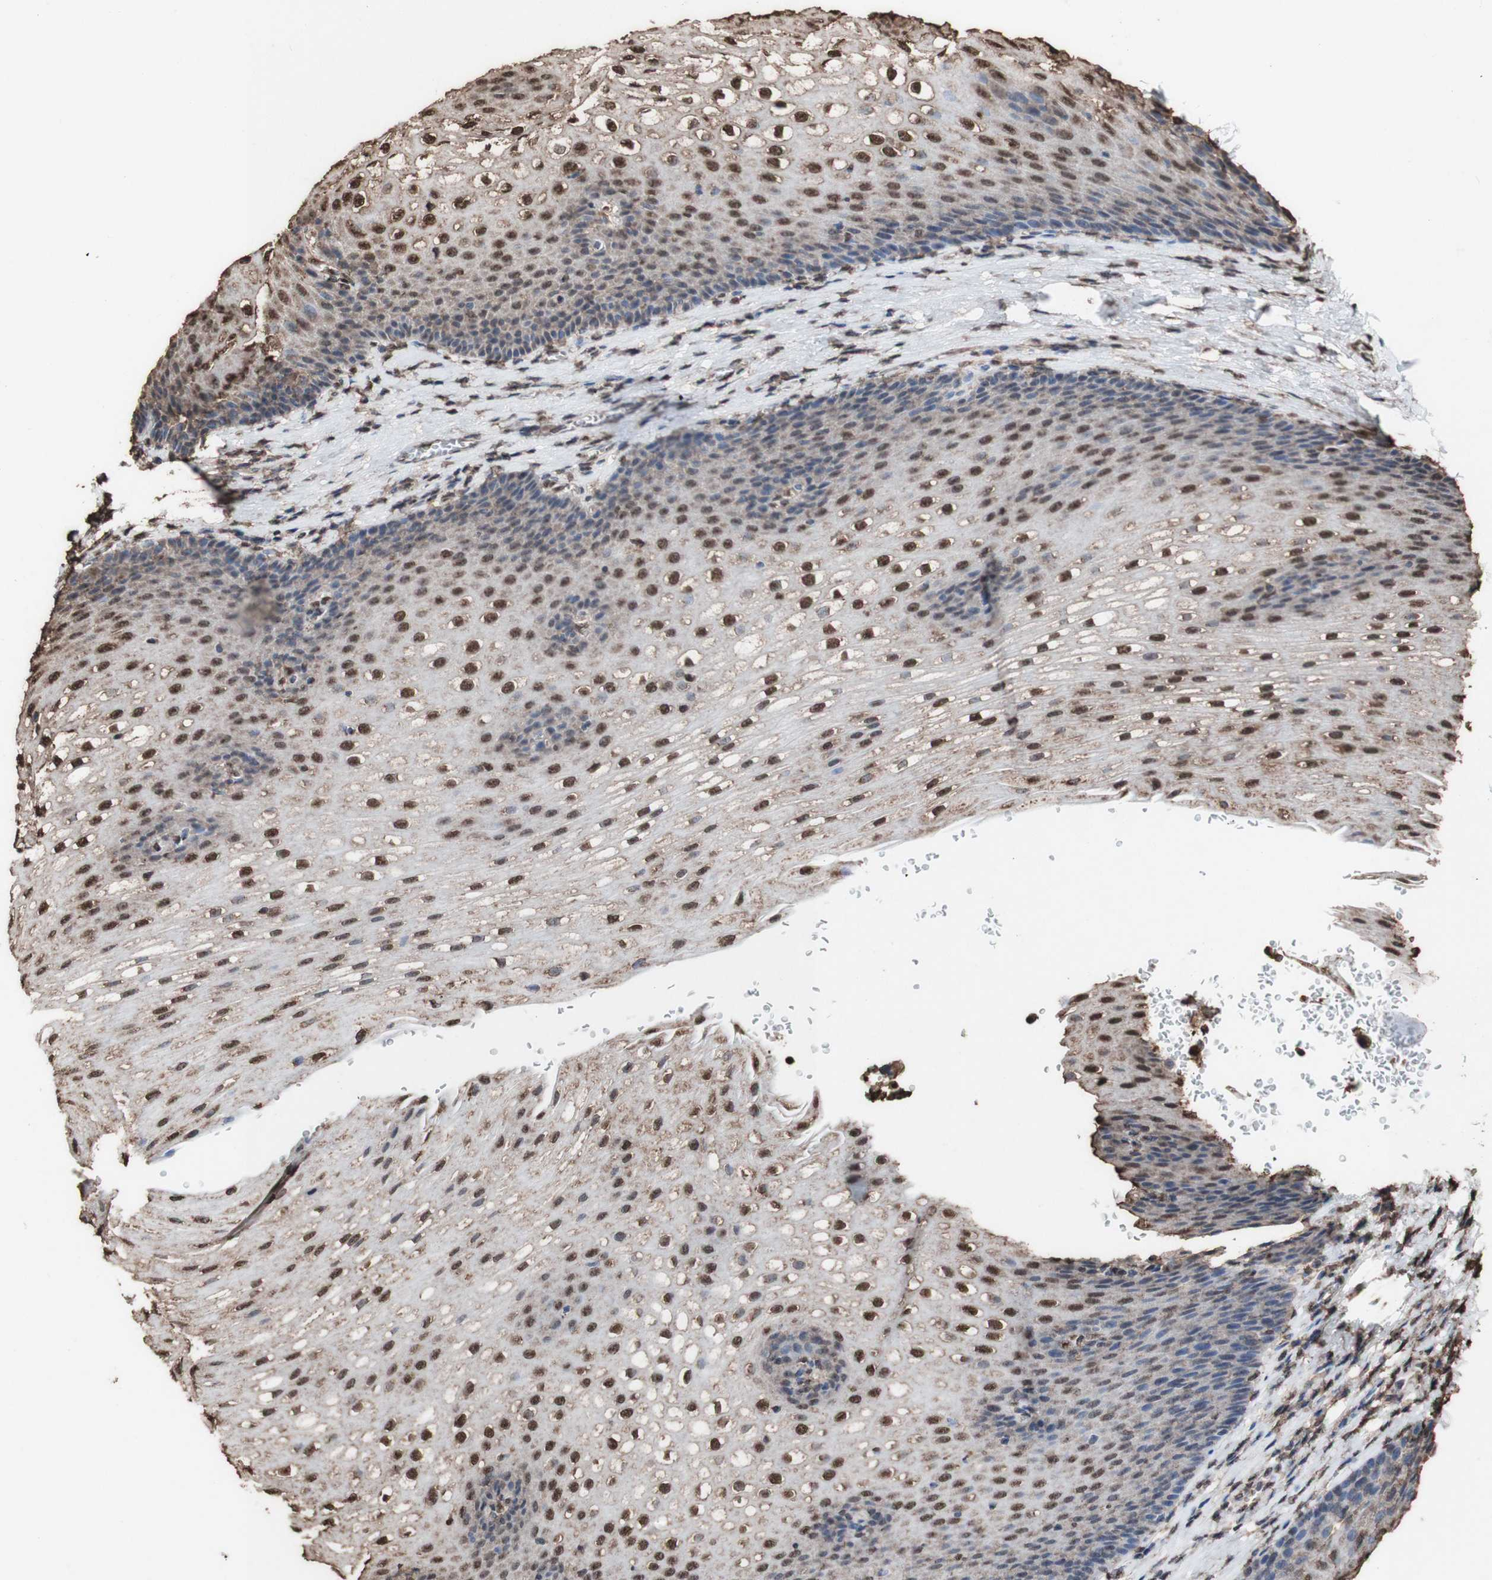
{"staining": {"intensity": "moderate", "quantity": ">75%", "location": "cytoplasmic/membranous,nuclear"}, "tissue": "esophagus", "cell_type": "Squamous epithelial cells", "image_type": "normal", "snomed": [{"axis": "morphology", "description": "Normal tissue, NOS"}, {"axis": "topography", "description": "Esophagus"}], "caption": "IHC (DAB) staining of benign human esophagus shows moderate cytoplasmic/membranous,nuclear protein expression in about >75% of squamous epithelial cells. The protein of interest is stained brown, and the nuclei are stained in blue (DAB (3,3'-diaminobenzidine) IHC with brightfield microscopy, high magnification).", "gene": "PIDD1", "patient": {"sex": "male", "age": 48}}